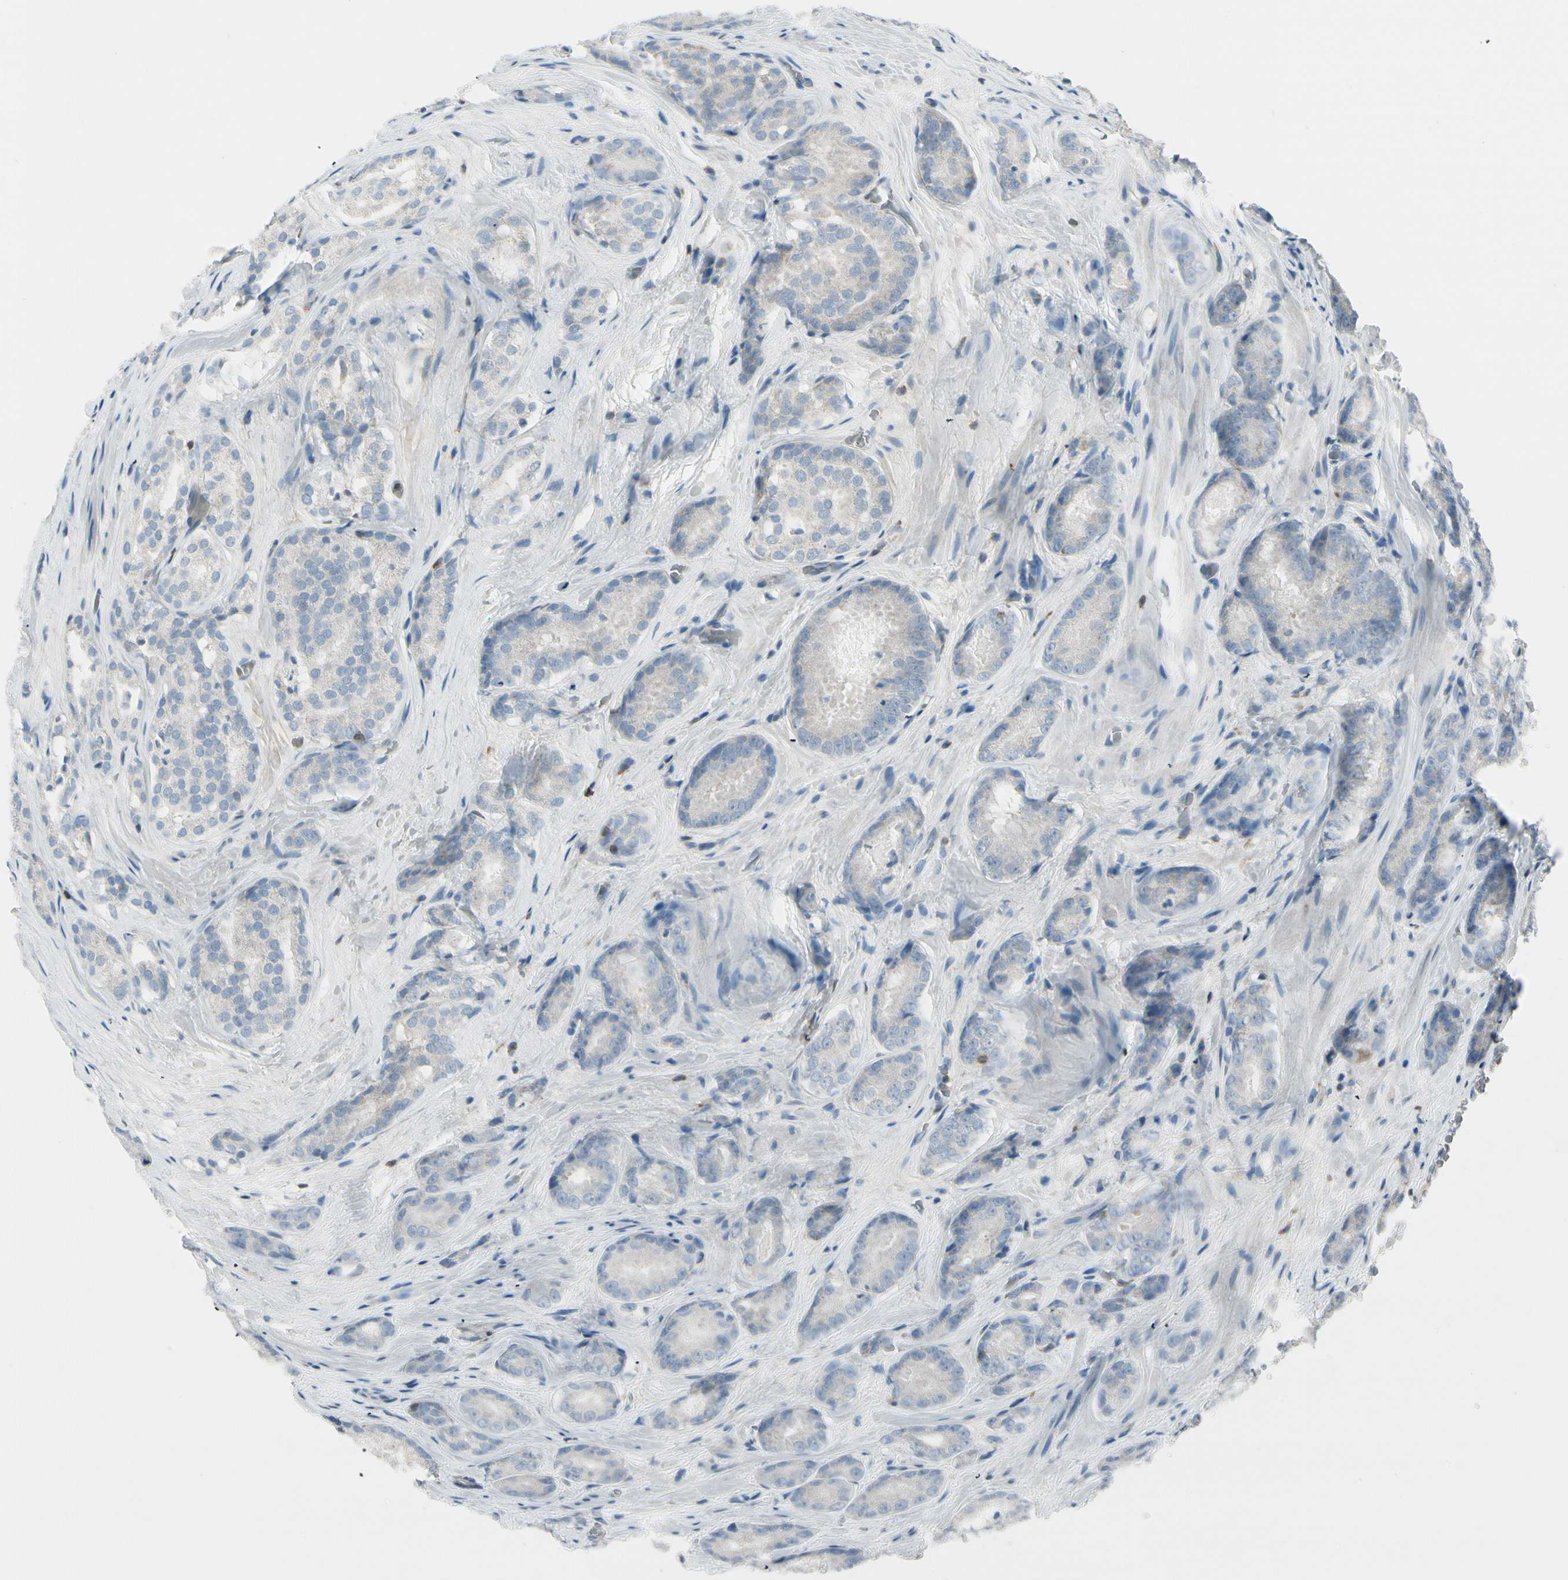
{"staining": {"intensity": "negative", "quantity": "none", "location": "none"}, "tissue": "prostate cancer", "cell_type": "Tumor cells", "image_type": "cancer", "snomed": [{"axis": "morphology", "description": "Adenocarcinoma, High grade"}, {"axis": "topography", "description": "Prostate"}], "caption": "Adenocarcinoma (high-grade) (prostate) was stained to show a protein in brown. There is no significant expression in tumor cells.", "gene": "TRAF1", "patient": {"sex": "male", "age": 64}}